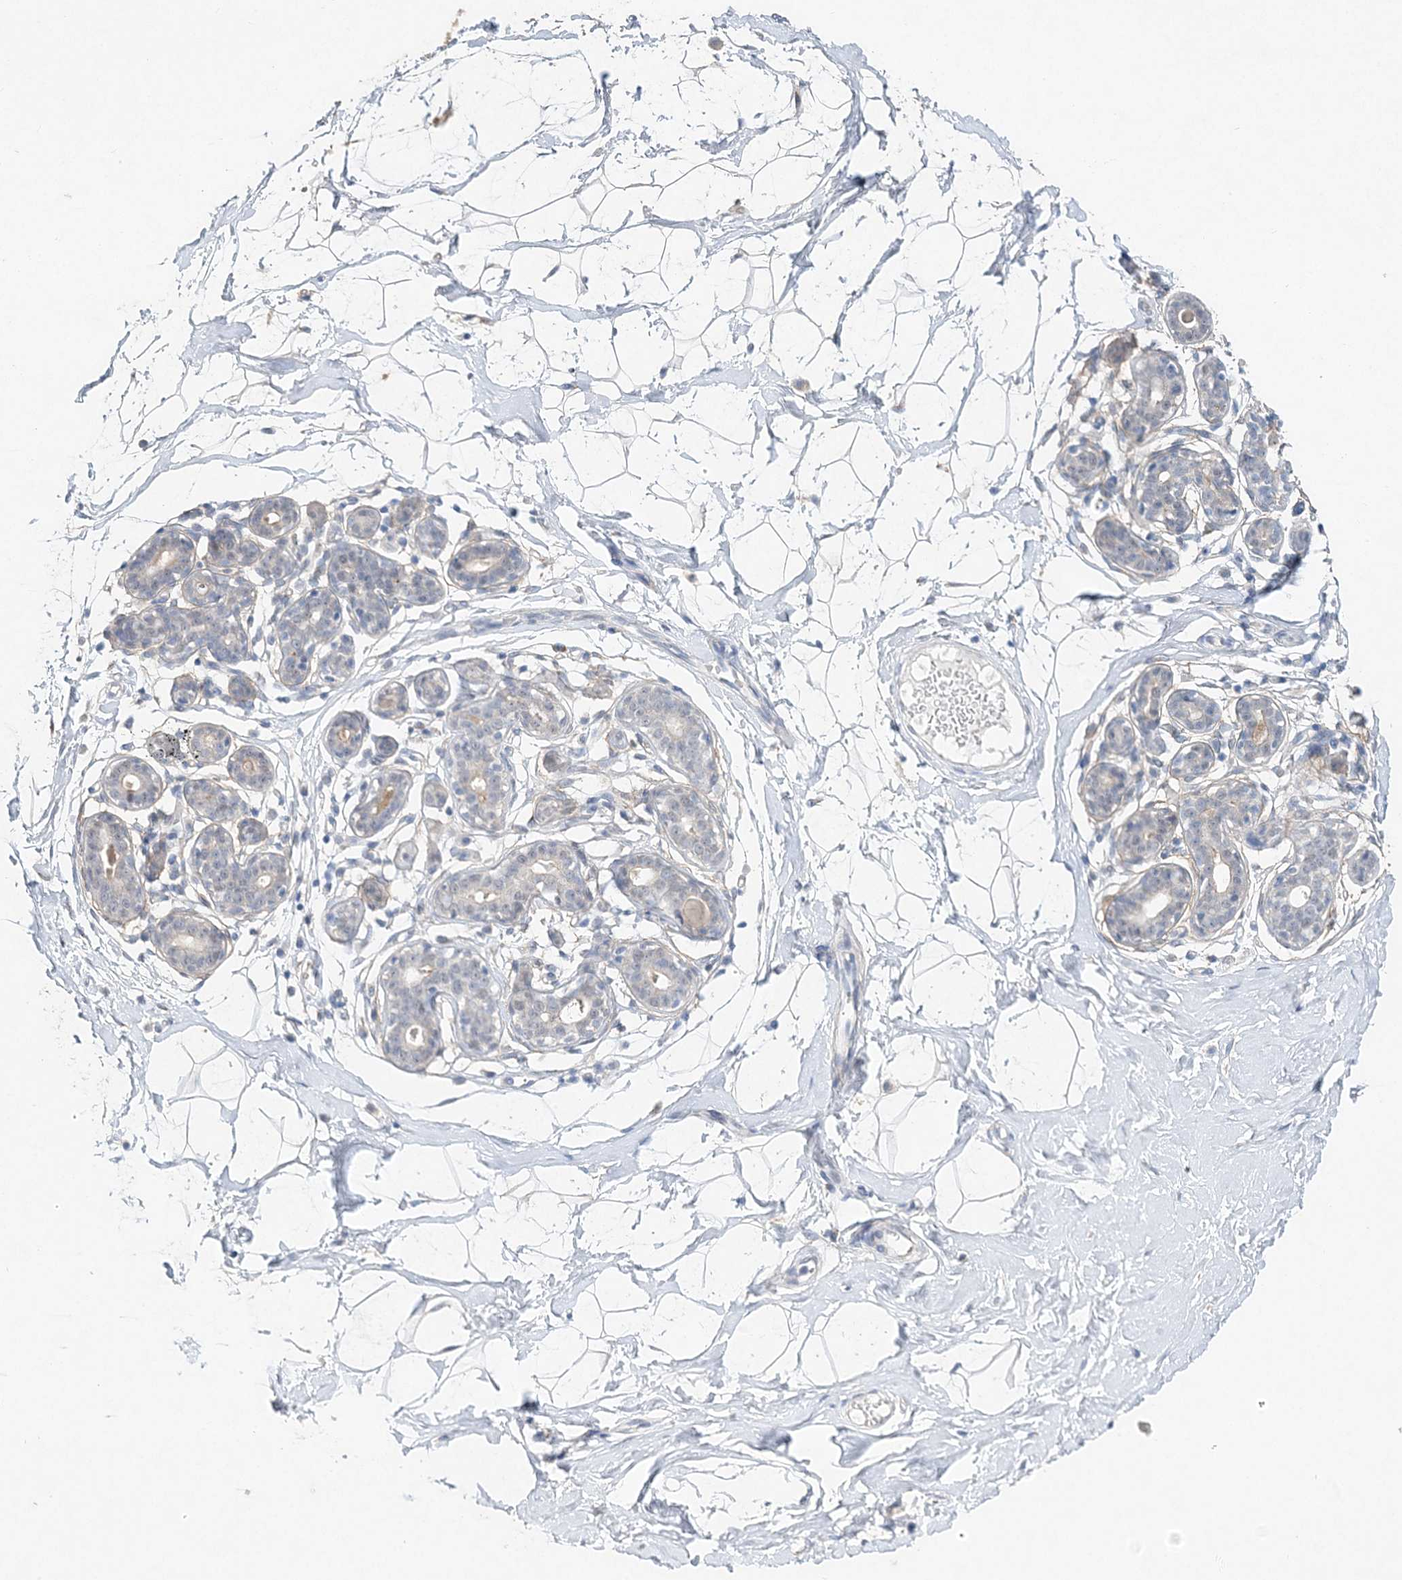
{"staining": {"intensity": "negative", "quantity": "none", "location": "none"}, "tissue": "breast", "cell_type": "Adipocytes", "image_type": "normal", "snomed": [{"axis": "morphology", "description": "Normal tissue, NOS"}, {"axis": "topography", "description": "Breast"}], "caption": "High magnification brightfield microscopy of unremarkable breast stained with DAB (brown) and counterstained with hematoxylin (blue): adipocytes show no significant positivity. The staining was performed using DAB to visualize the protein expression in brown, while the nuclei were stained in blue with hematoxylin (Magnification: 20x).", "gene": "MAT2B", "patient": {"sex": "female", "age": 23}}